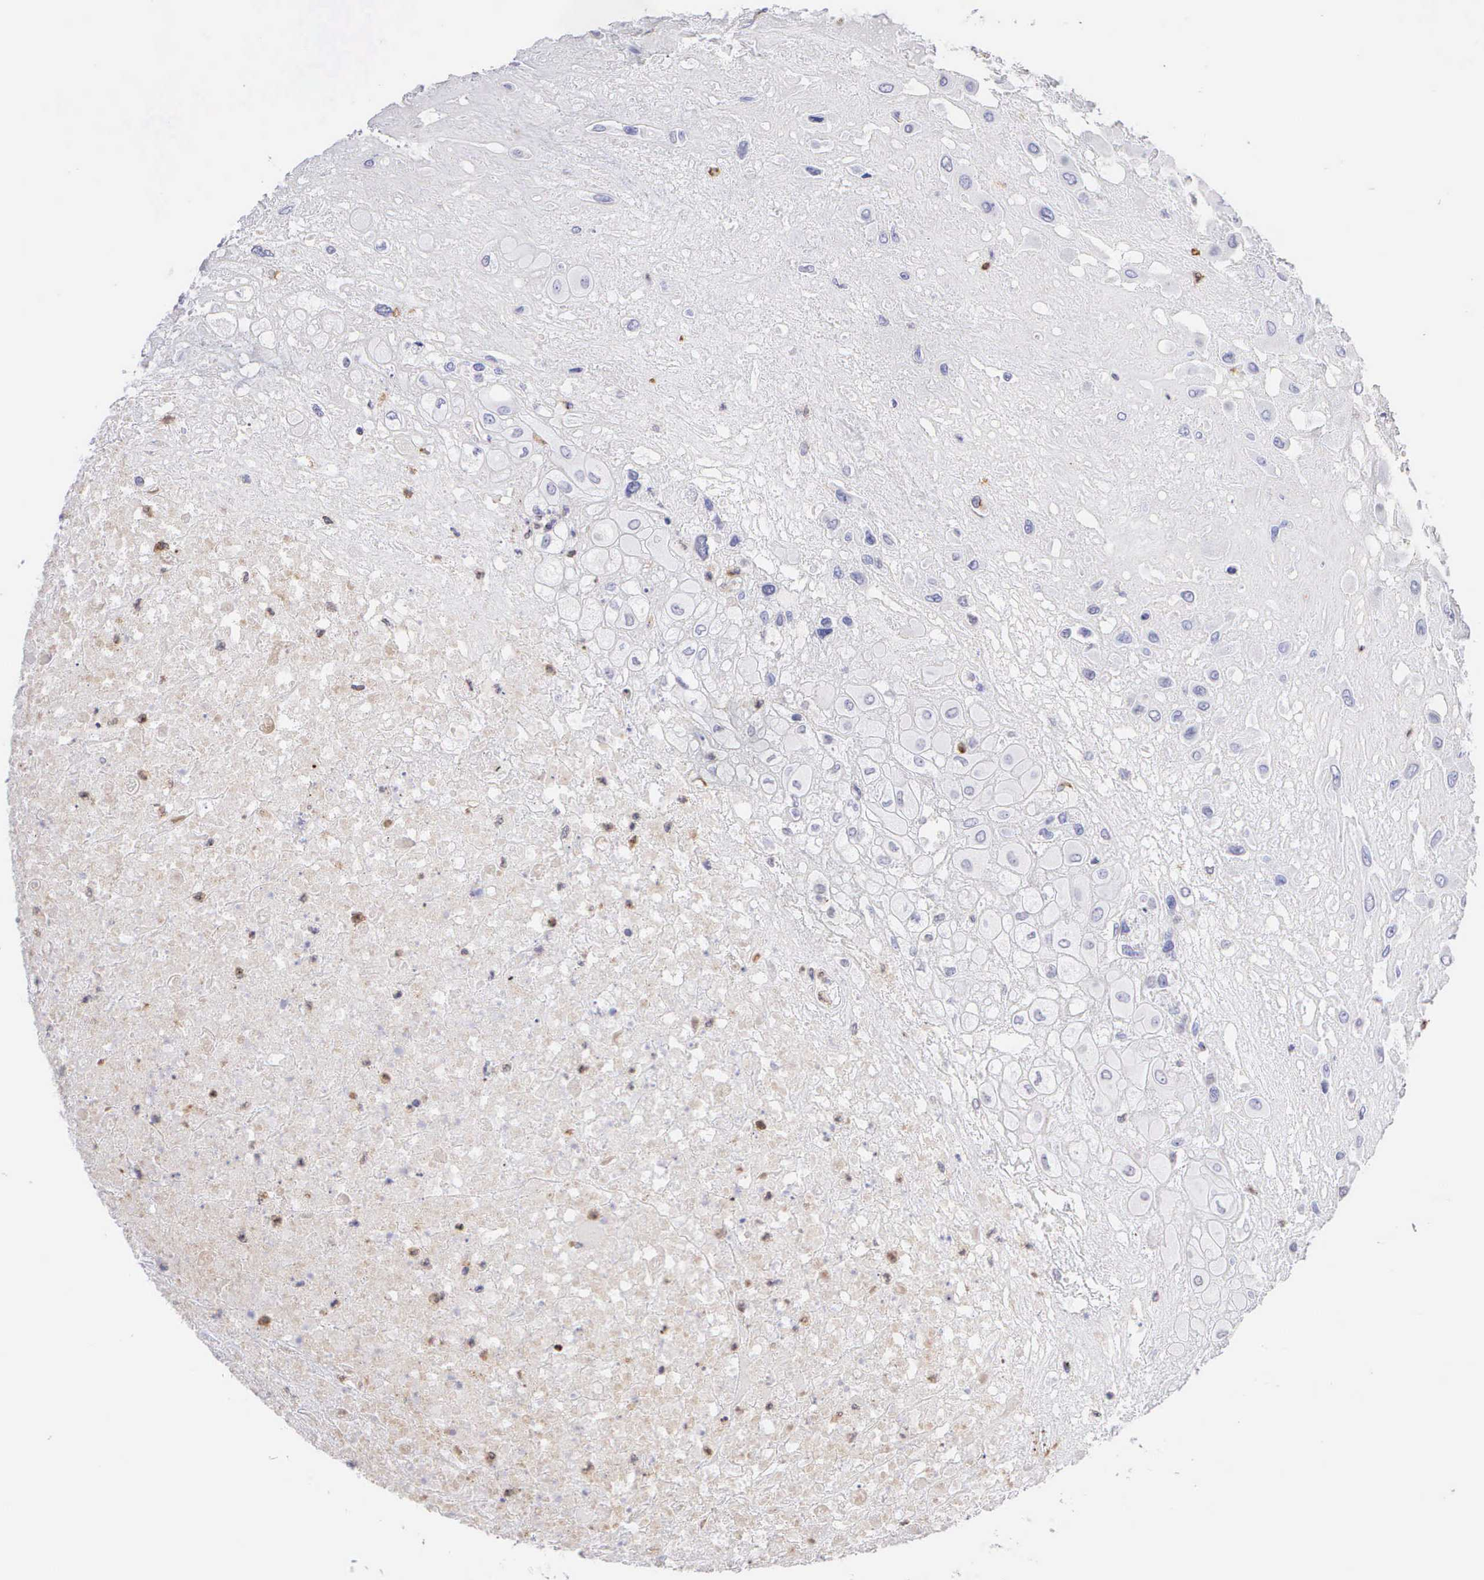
{"staining": {"intensity": "negative", "quantity": "none", "location": "none"}, "tissue": "placenta", "cell_type": "Decidual cells", "image_type": "normal", "snomed": [{"axis": "morphology", "description": "Normal tissue, NOS"}, {"axis": "topography", "description": "Placenta"}], "caption": "Immunohistochemistry photomicrograph of benign placenta stained for a protein (brown), which reveals no expression in decidual cells. (Stains: DAB (3,3'-diaminobenzidine) IHC with hematoxylin counter stain, Microscopy: brightfield microscopy at high magnification).", "gene": "SRGN", "patient": {"sex": "female", "age": 31}}